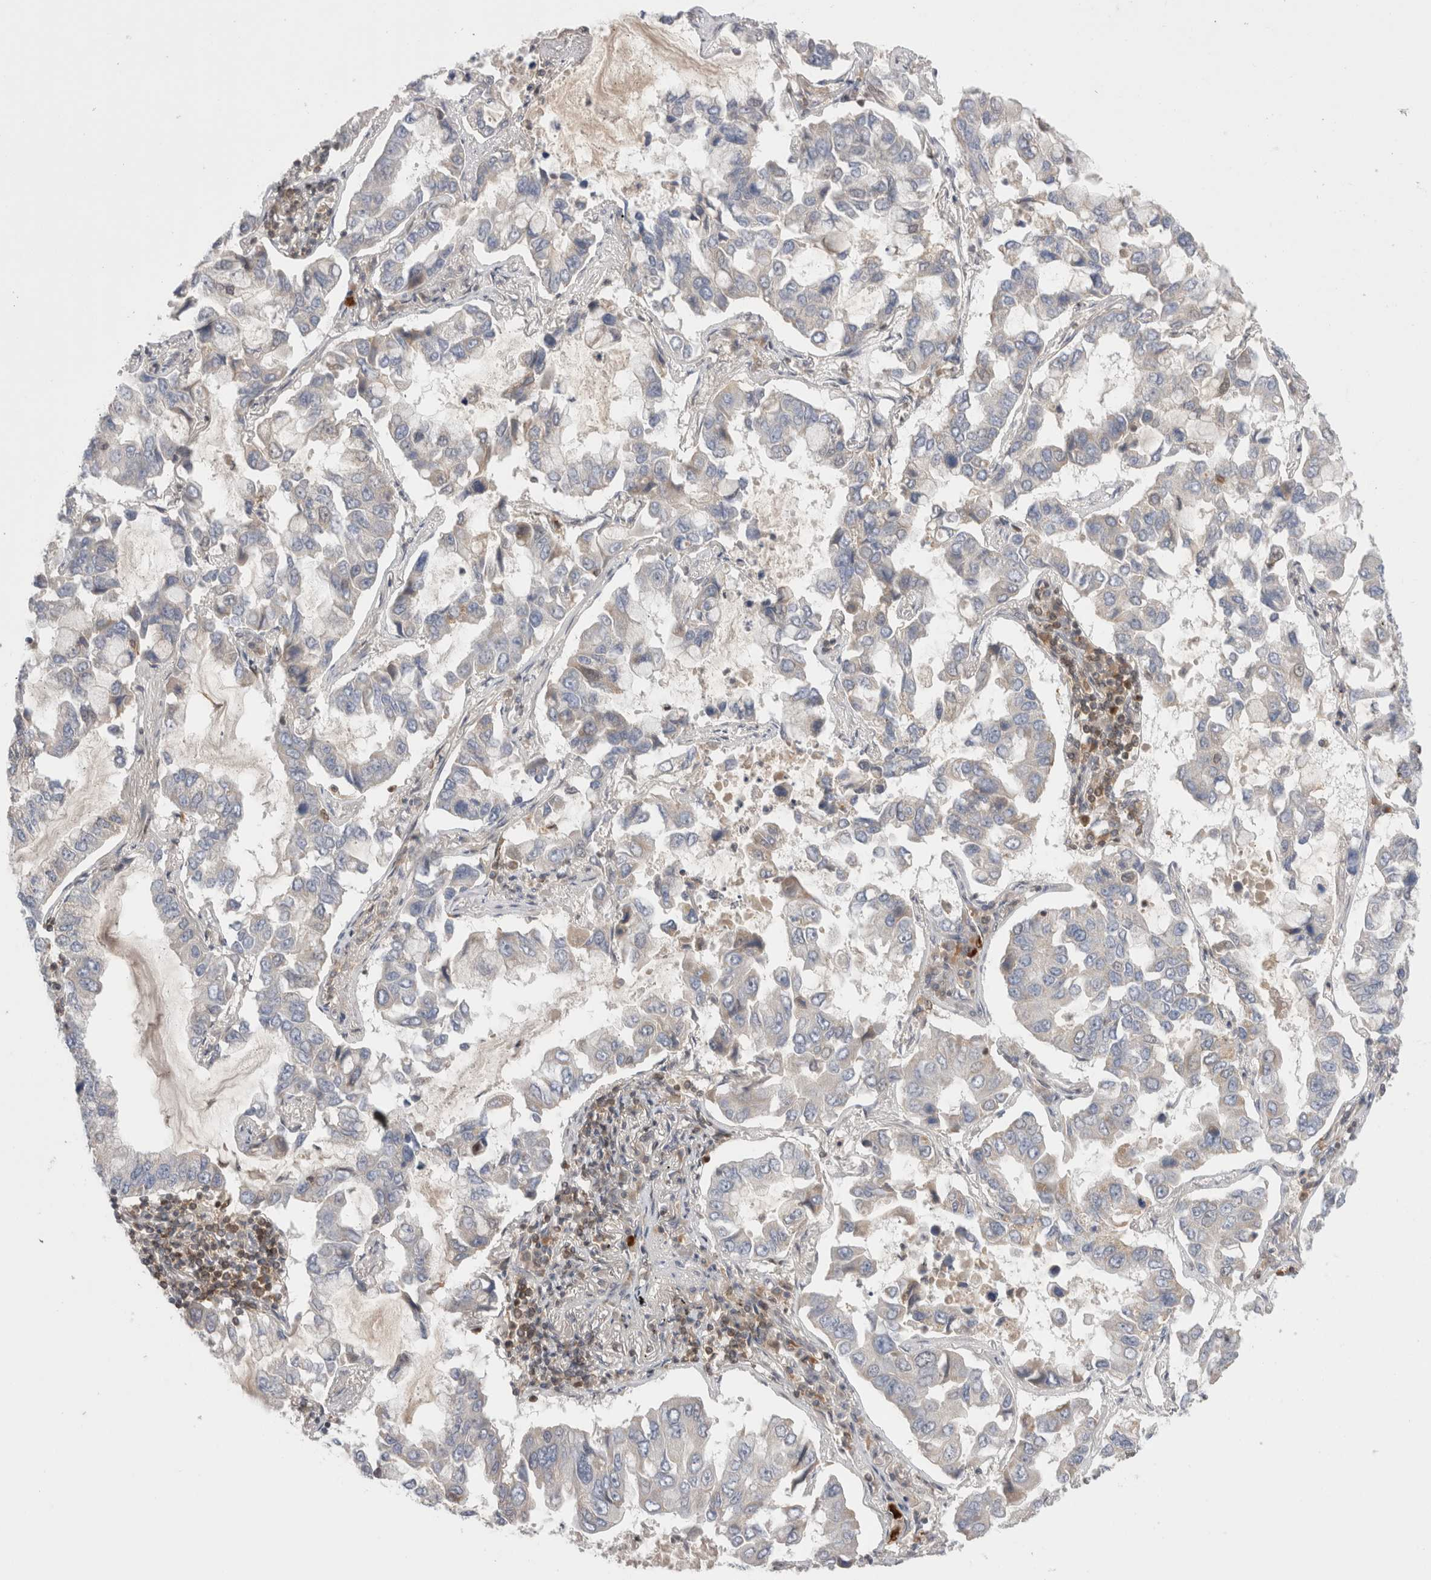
{"staining": {"intensity": "weak", "quantity": "<25%", "location": "cytoplasmic/membranous"}, "tissue": "lung cancer", "cell_type": "Tumor cells", "image_type": "cancer", "snomed": [{"axis": "morphology", "description": "Adenocarcinoma, NOS"}, {"axis": "topography", "description": "Lung"}], "caption": "The IHC photomicrograph has no significant positivity in tumor cells of adenocarcinoma (lung) tissue. Nuclei are stained in blue.", "gene": "NFKB1", "patient": {"sex": "male", "age": 64}}